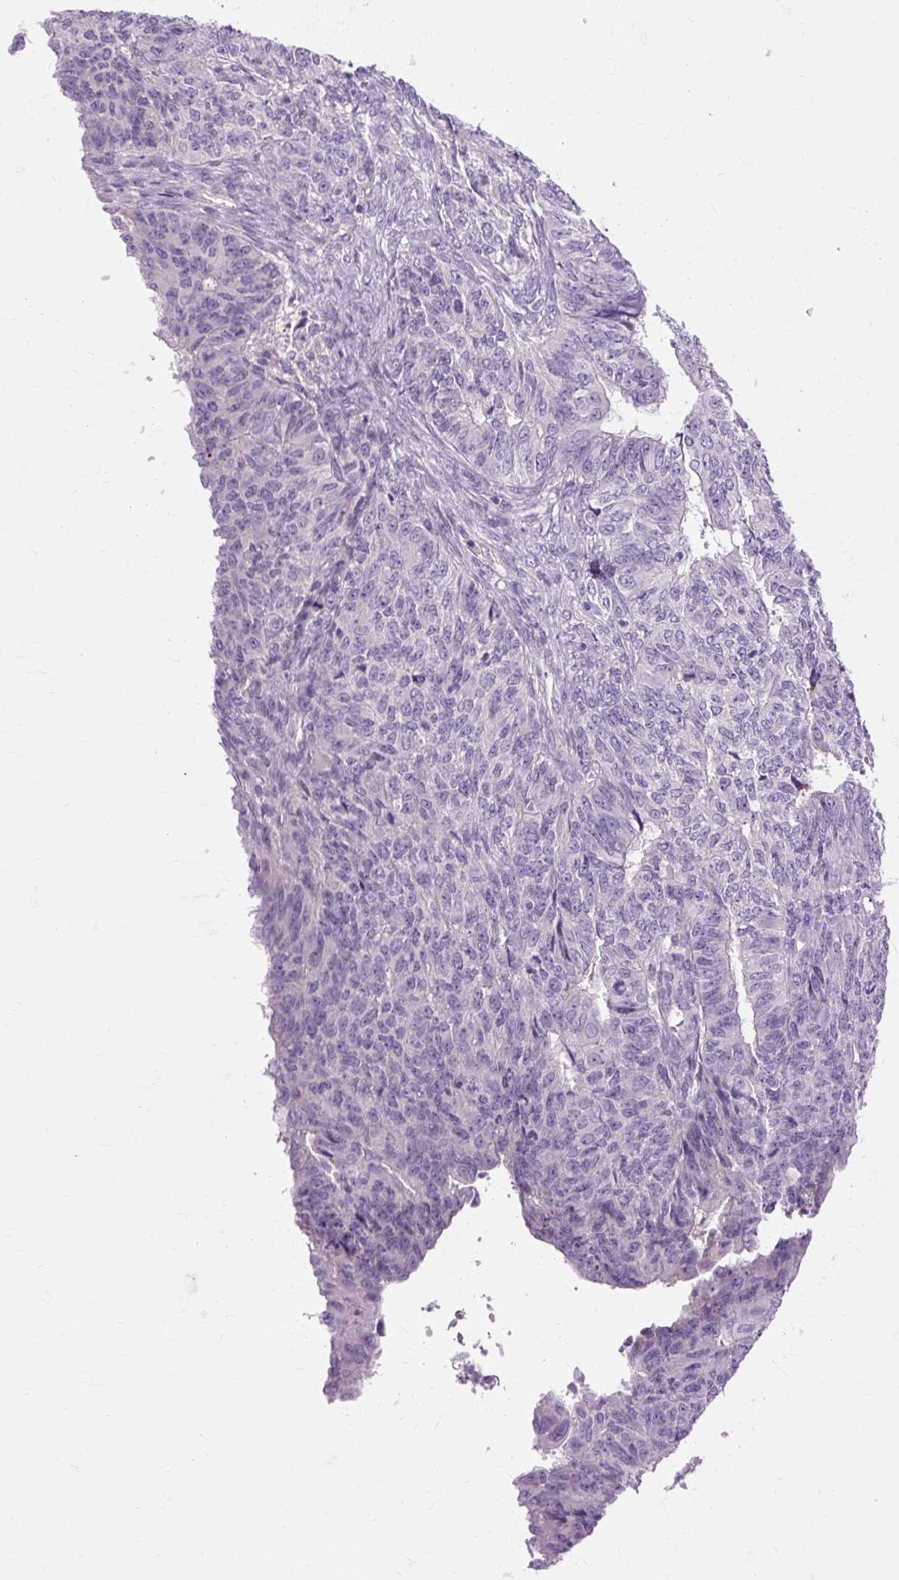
{"staining": {"intensity": "negative", "quantity": "none", "location": "none"}, "tissue": "endometrial cancer", "cell_type": "Tumor cells", "image_type": "cancer", "snomed": [{"axis": "morphology", "description": "Adenocarcinoma, NOS"}, {"axis": "topography", "description": "Endometrium"}], "caption": "DAB (3,3'-diaminobenzidine) immunohistochemical staining of human endometrial cancer shows no significant expression in tumor cells.", "gene": "ARRDC2", "patient": {"sex": "female", "age": 32}}